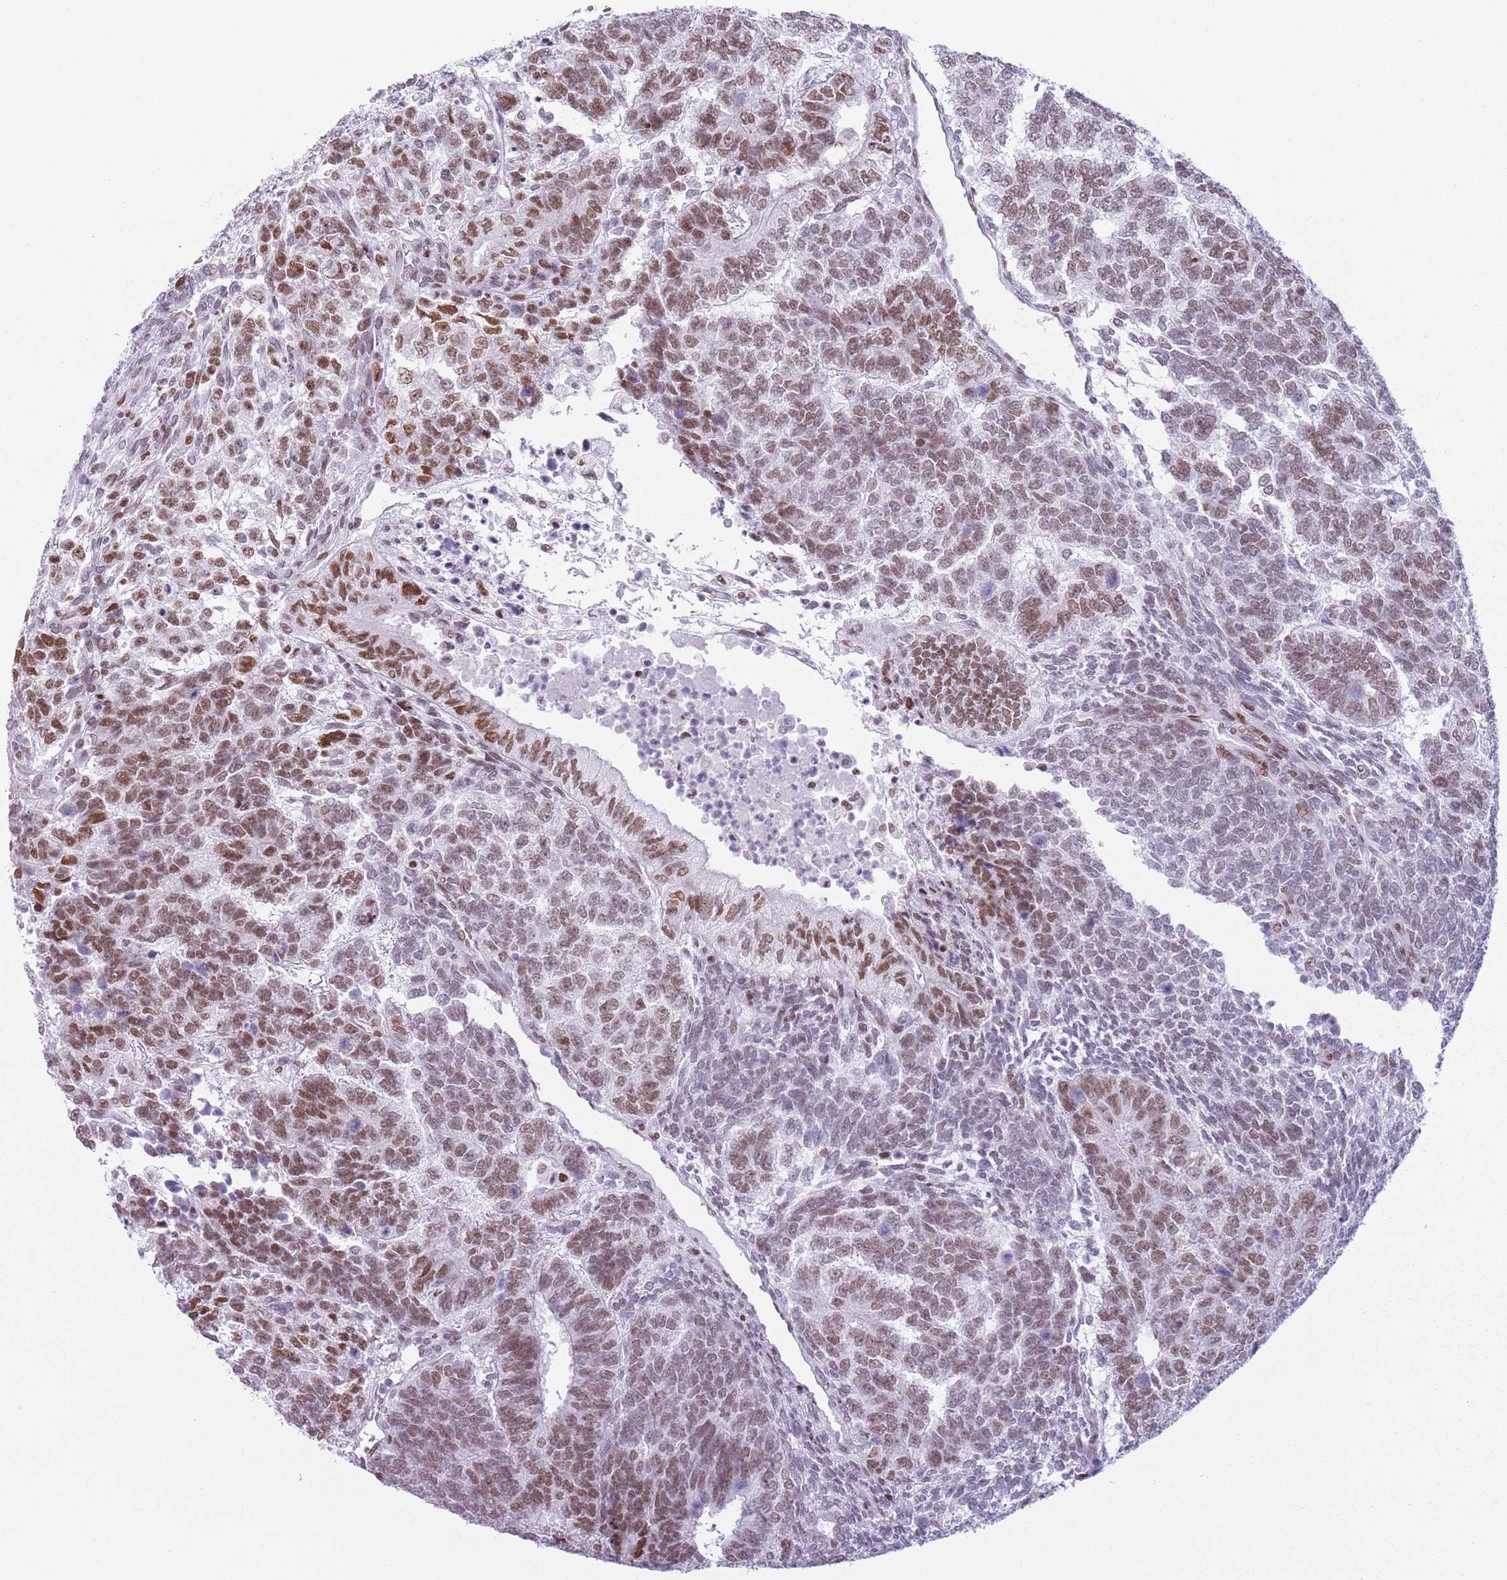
{"staining": {"intensity": "moderate", "quantity": ">75%", "location": "nuclear"}, "tissue": "testis cancer", "cell_type": "Tumor cells", "image_type": "cancer", "snomed": [{"axis": "morphology", "description": "Carcinoma, Embryonal, NOS"}, {"axis": "topography", "description": "Testis"}], "caption": "Human testis cancer stained for a protein (brown) shows moderate nuclear positive staining in approximately >75% of tumor cells.", "gene": "FAM104B", "patient": {"sex": "male", "age": 23}}